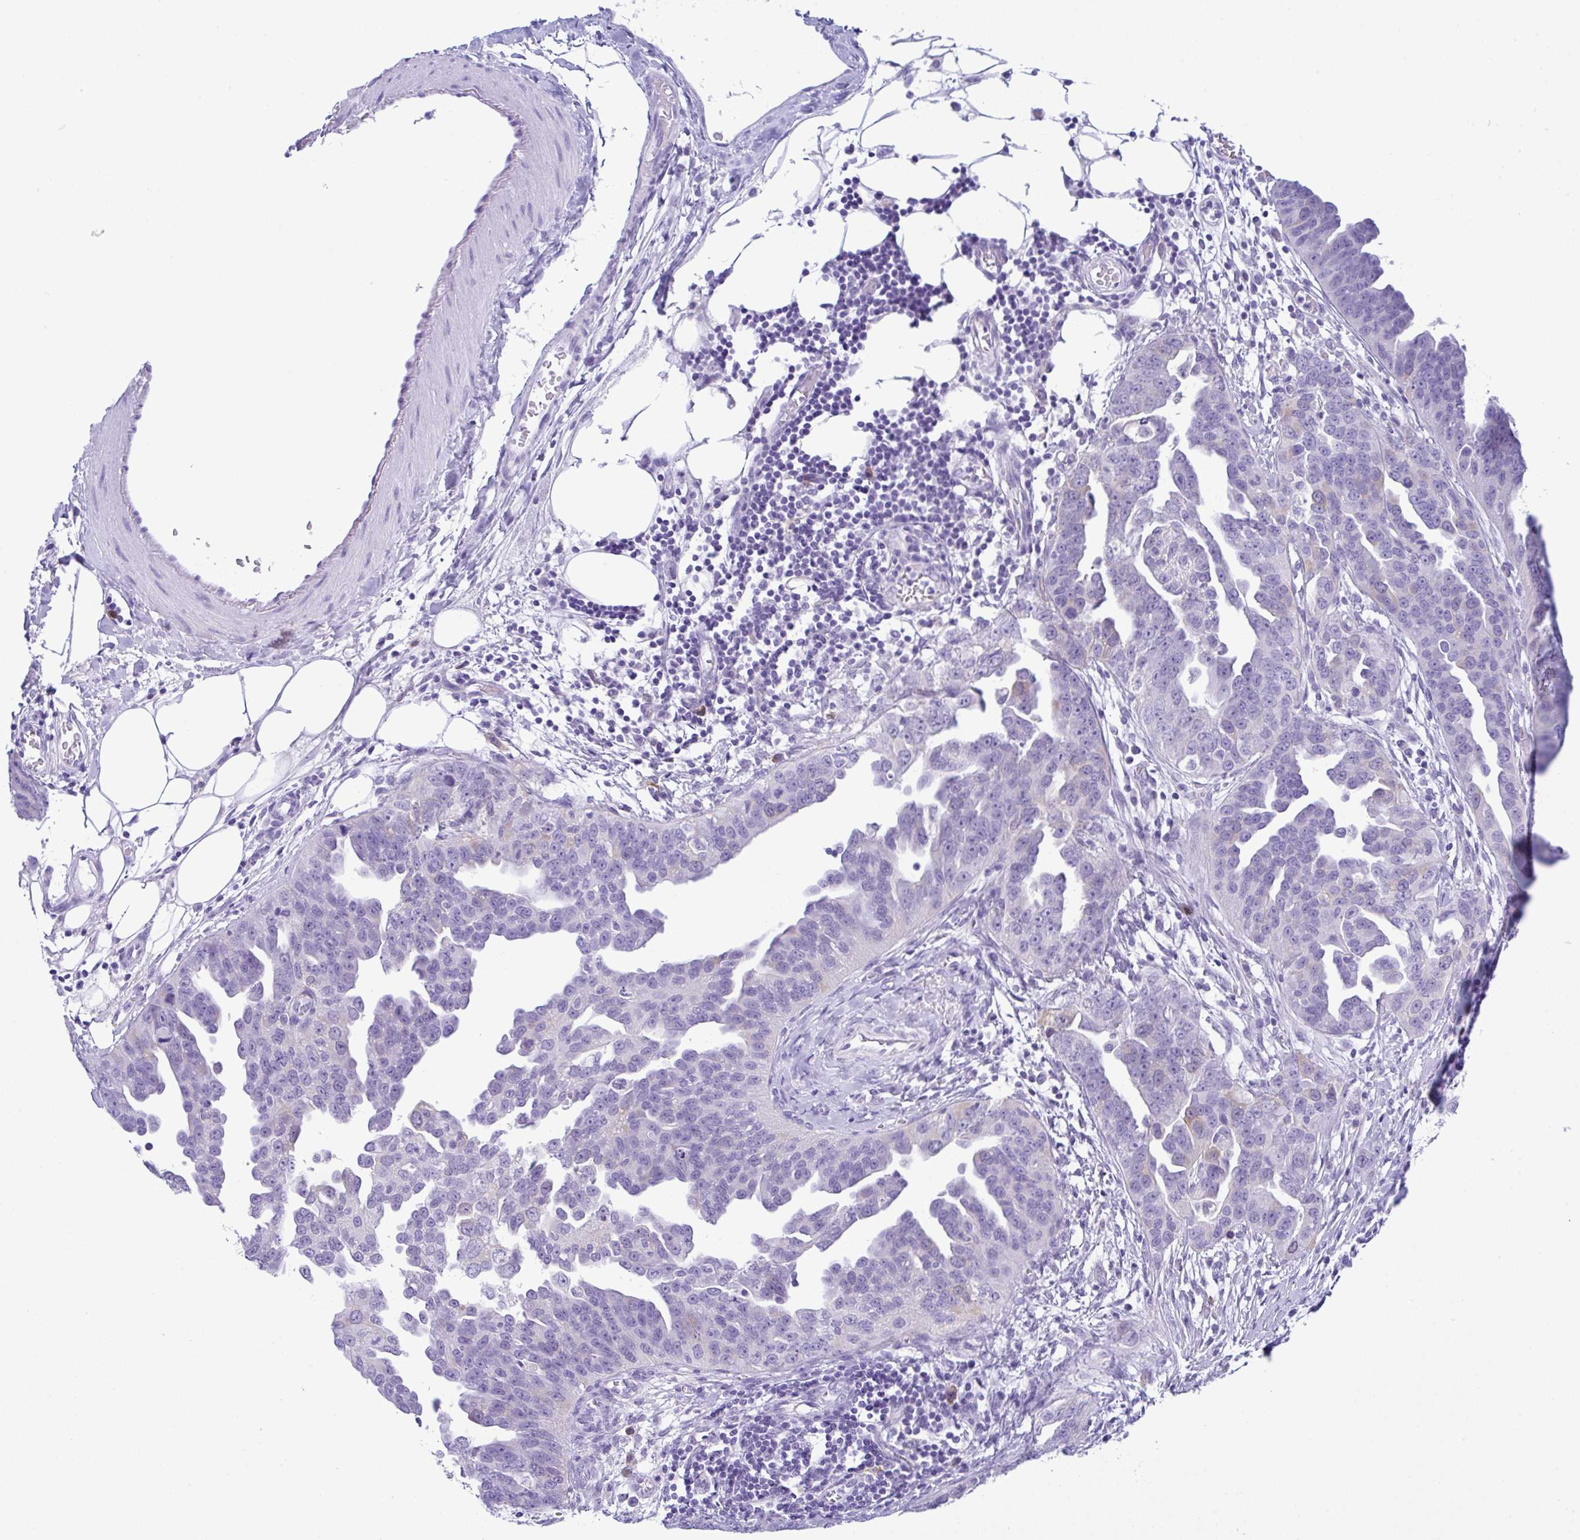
{"staining": {"intensity": "negative", "quantity": "none", "location": "none"}, "tissue": "ovarian cancer", "cell_type": "Tumor cells", "image_type": "cancer", "snomed": [{"axis": "morphology", "description": "Cystadenocarcinoma, serous, NOS"}, {"axis": "topography", "description": "Ovary"}], "caption": "Human serous cystadenocarcinoma (ovarian) stained for a protein using immunohistochemistry (IHC) shows no expression in tumor cells.", "gene": "RRM2", "patient": {"sex": "female", "age": 75}}